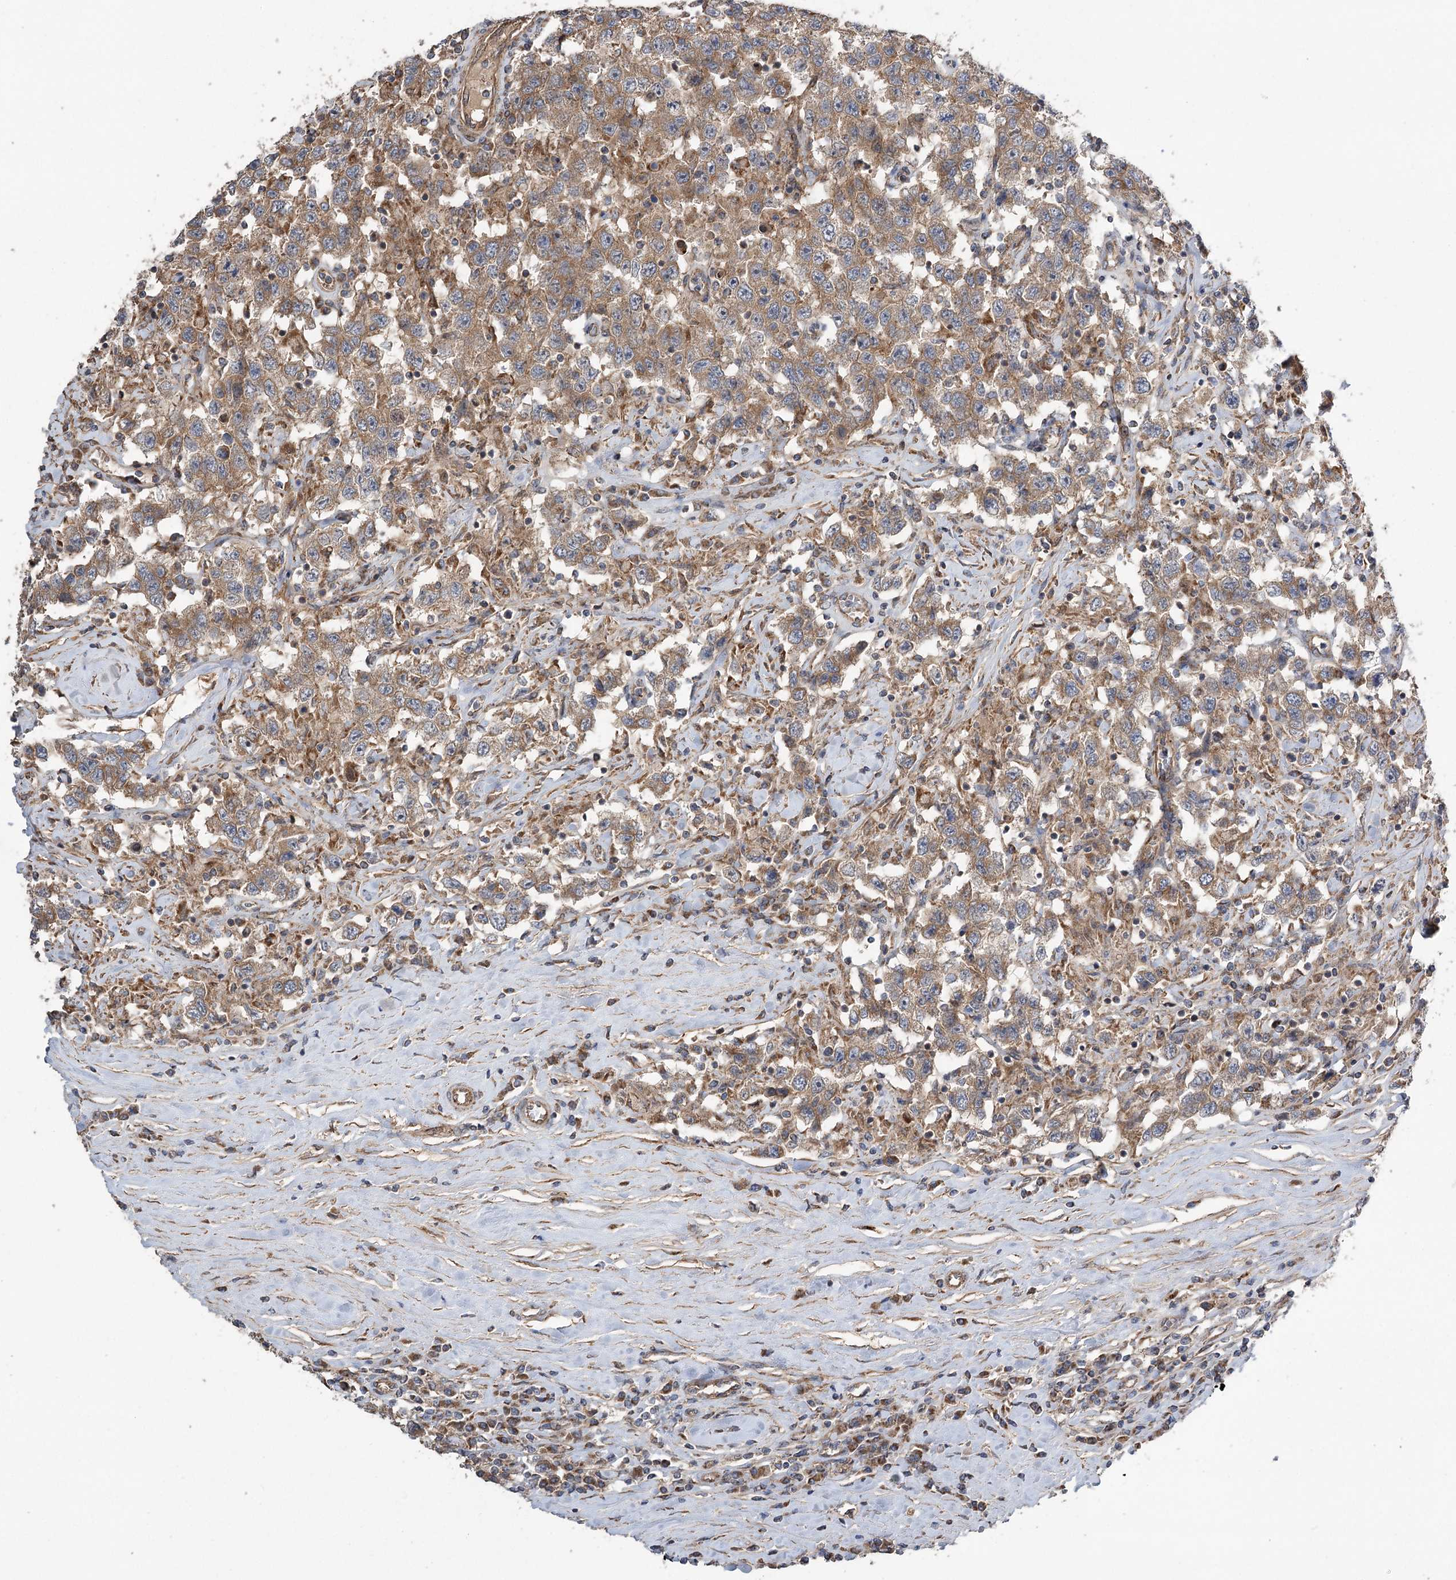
{"staining": {"intensity": "moderate", "quantity": ">75%", "location": "cytoplasmic/membranous"}, "tissue": "testis cancer", "cell_type": "Tumor cells", "image_type": "cancer", "snomed": [{"axis": "morphology", "description": "Seminoma, NOS"}, {"axis": "topography", "description": "Testis"}], "caption": "Testis cancer (seminoma) tissue shows moderate cytoplasmic/membranous expression in about >75% of tumor cells, visualized by immunohistochemistry. (IHC, brightfield microscopy, high magnification).", "gene": "RWDD4", "patient": {"sex": "male", "age": 41}}